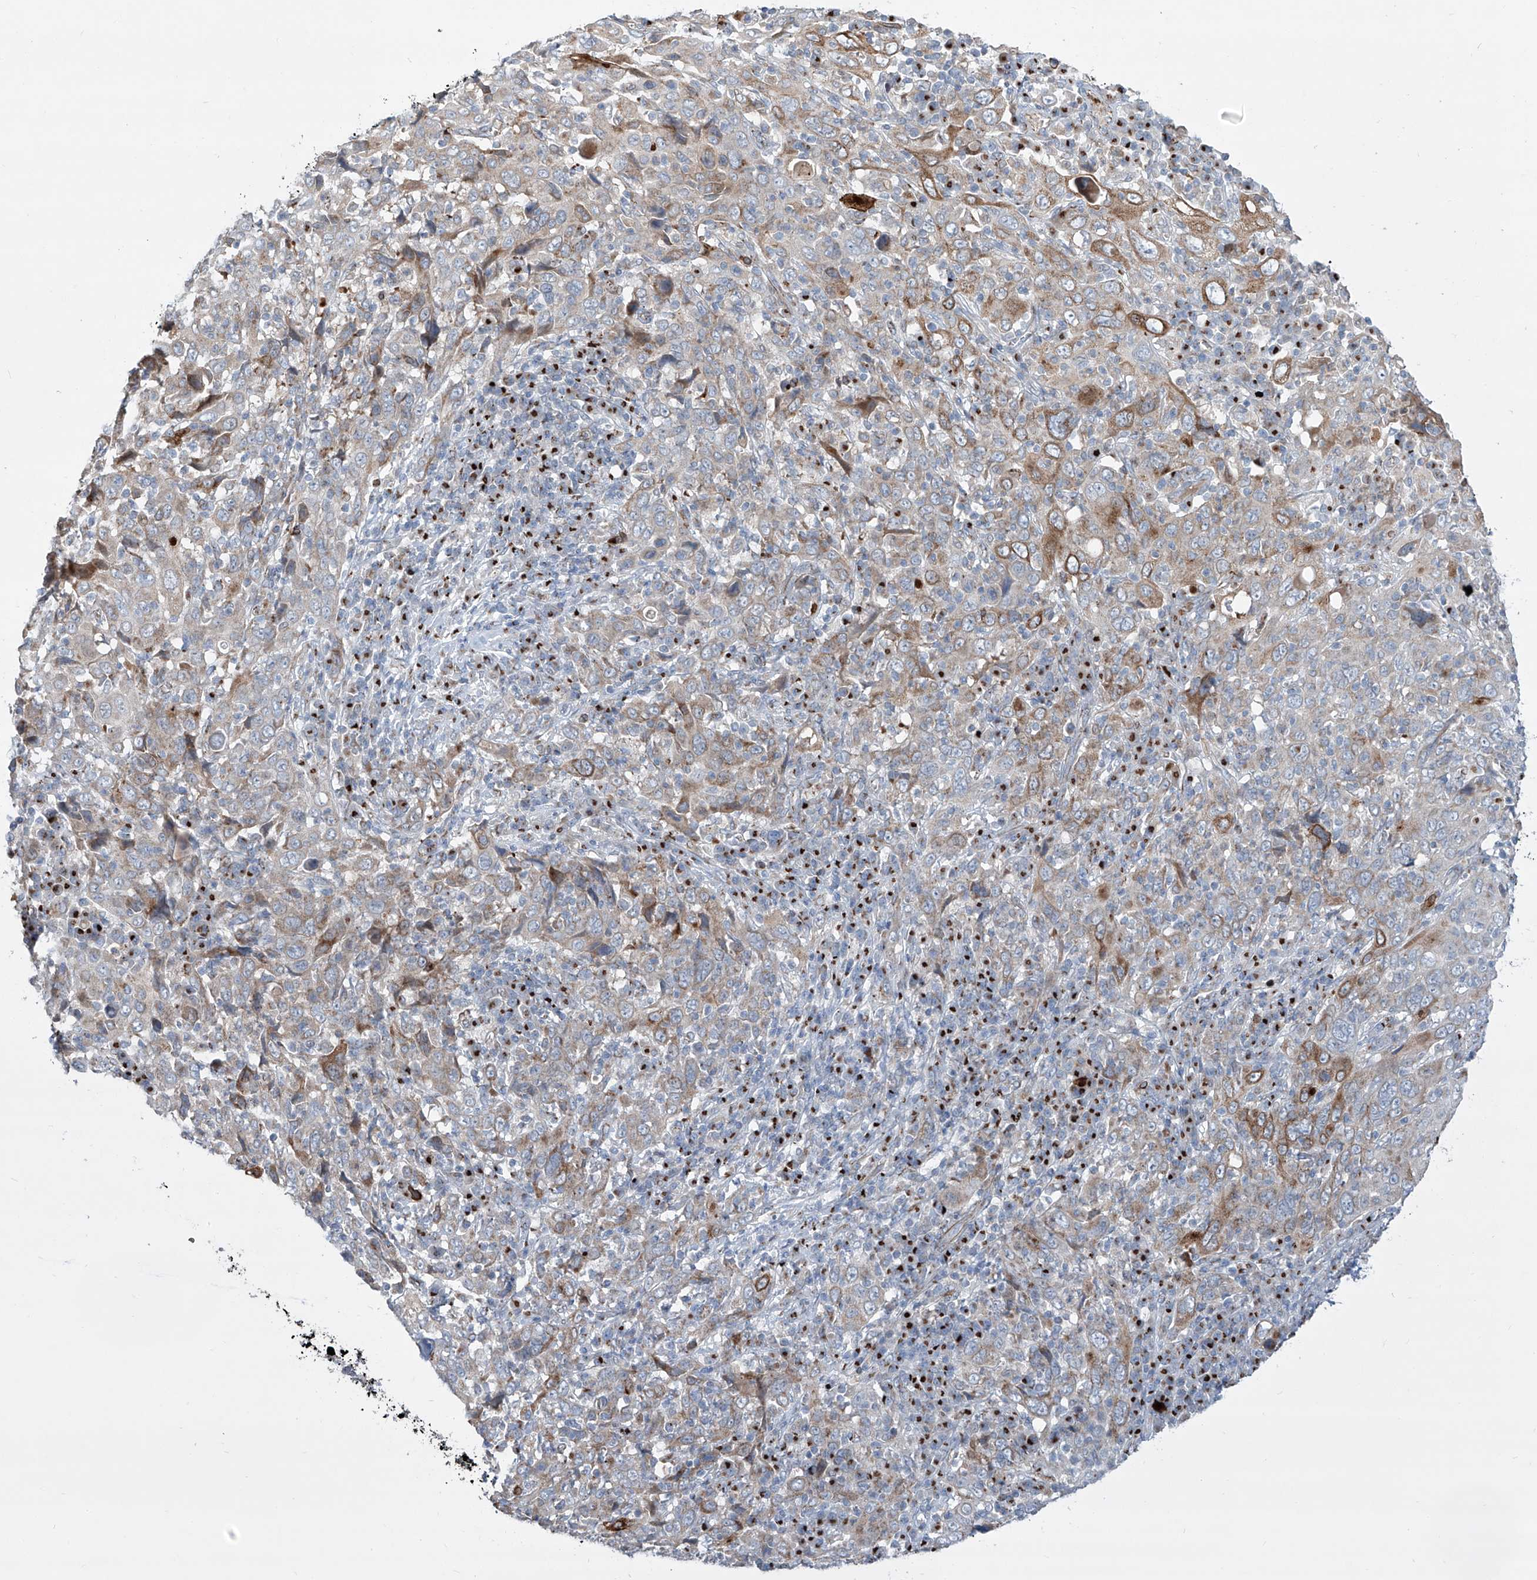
{"staining": {"intensity": "strong", "quantity": "<25%", "location": "cytoplasmic/membranous"}, "tissue": "cervical cancer", "cell_type": "Tumor cells", "image_type": "cancer", "snomed": [{"axis": "morphology", "description": "Squamous cell carcinoma, NOS"}, {"axis": "topography", "description": "Cervix"}], "caption": "Protein expression analysis of cervical cancer displays strong cytoplasmic/membranous positivity in approximately <25% of tumor cells. (DAB (3,3'-diaminobenzidine) IHC, brown staining for protein, blue staining for nuclei).", "gene": "CDH5", "patient": {"sex": "female", "age": 46}}